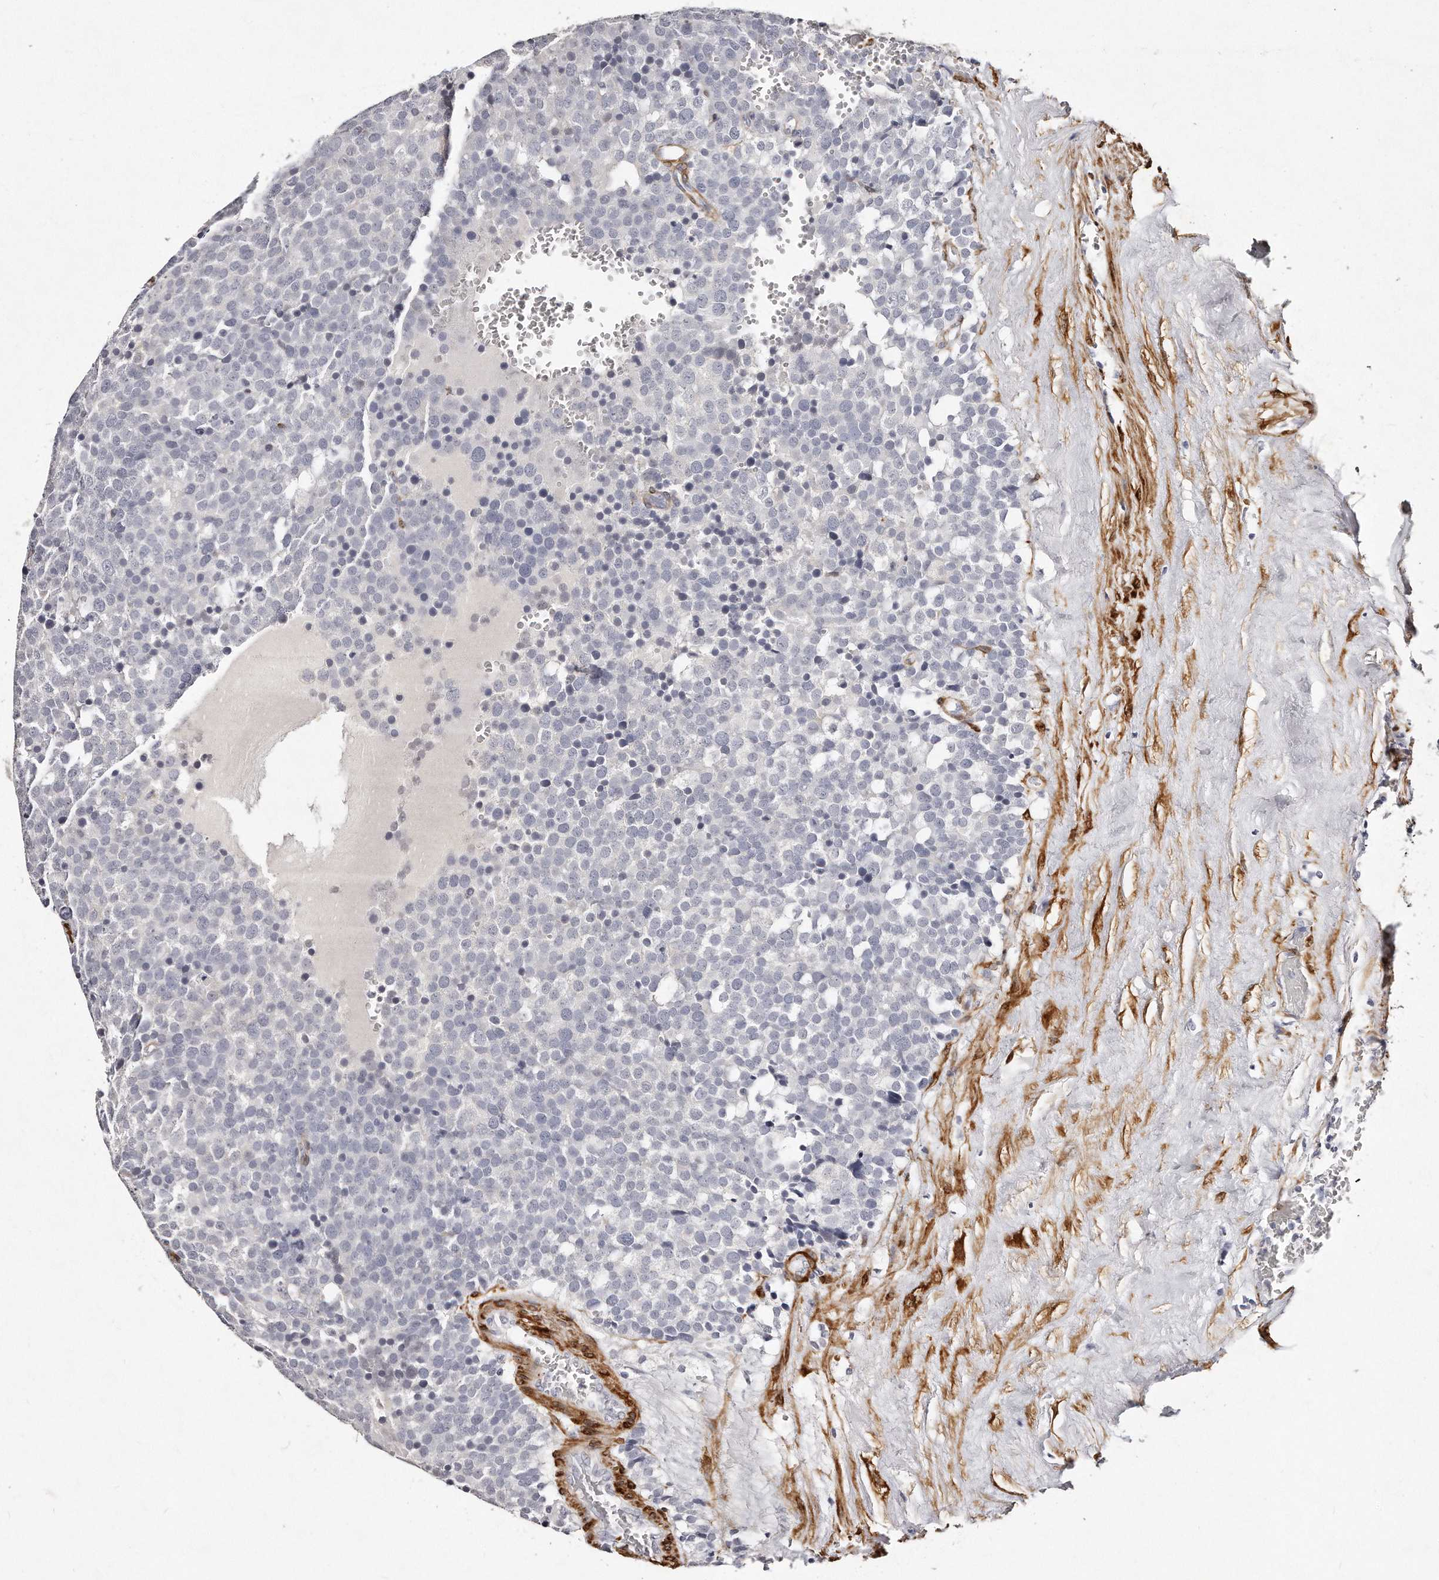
{"staining": {"intensity": "negative", "quantity": "none", "location": "none"}, "tissue": "testis cancer", "cell_type": "Tumor cells", "image_type": "cancer", "snomed": [{"axis": "morphology", "description": "Seminoma, NOS"}, {"axis": "topography", "description": "Testis"}], "caption": "DAB (3,3'-diaminobenzidine) immunohistochemical staining of human testis cancer (seminoma) exhibits no significant positivity in tumor cells. Brightfield microscopy of immunohistochemistry (IHC) stained with DAB (3,3'-diaminobenzidine) (brown) and hematoxylin (blue), captured at high magnification.", "gene": "LMOD1", "patient": {"sex": "male", "age": 71}}